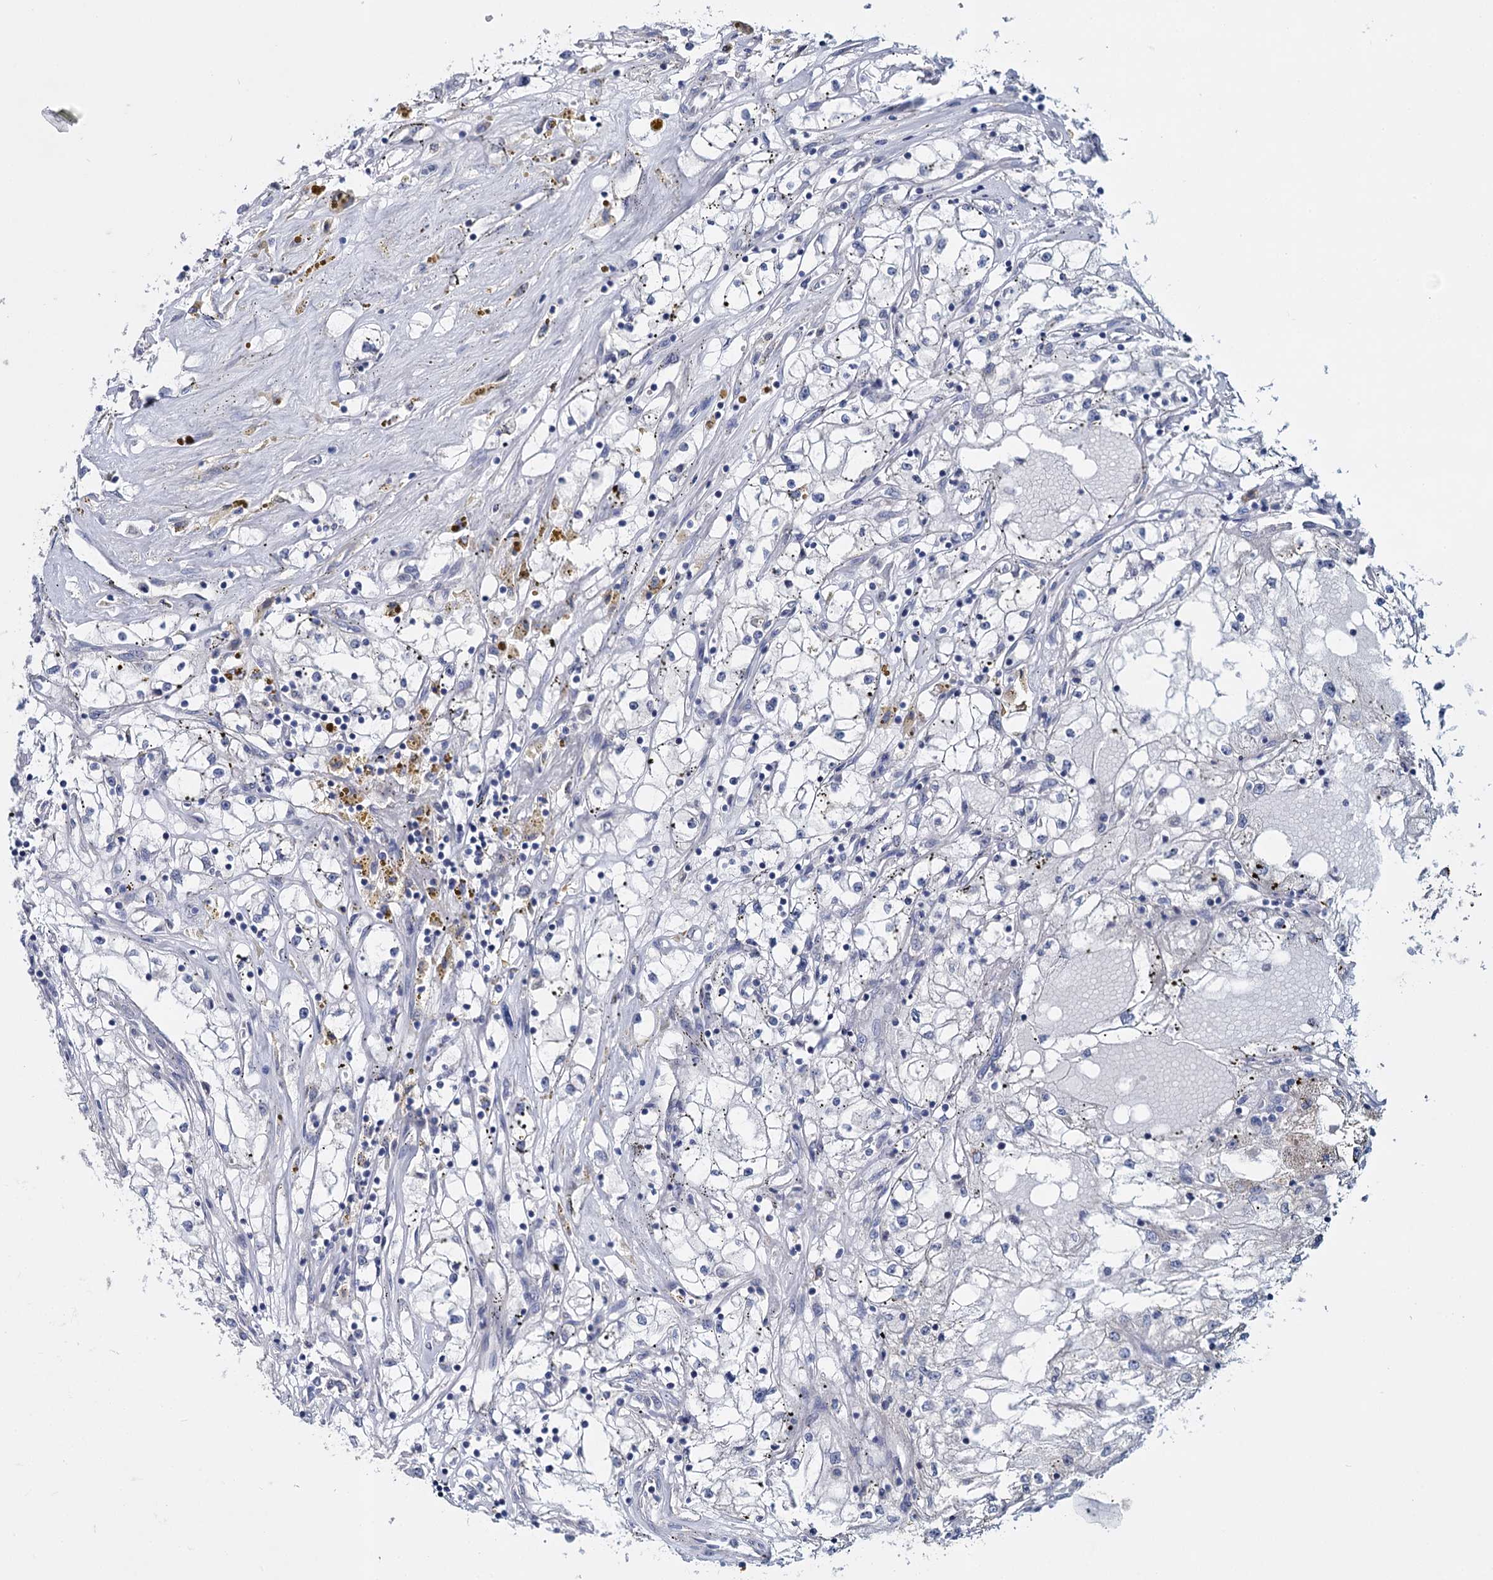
{"staining": {"intensity": "negative", "quantity": "none", "location": "none"}, "tissue": "renal cancer", "cell_type": "Tumor cells", "image_type": "cancer", "snomed": [{"axis": "morphology", "description": "Adenocarcinoma, NOS"}, {"axis": "topography", "description": "Kidney"}], "caption": "Immunohistochemical staining of human adenocarcinoma (renal) reveals no significant positivity in tumor cells.", "gene": "GSTM2", "patient": {"sex": "male", "age": 56}}